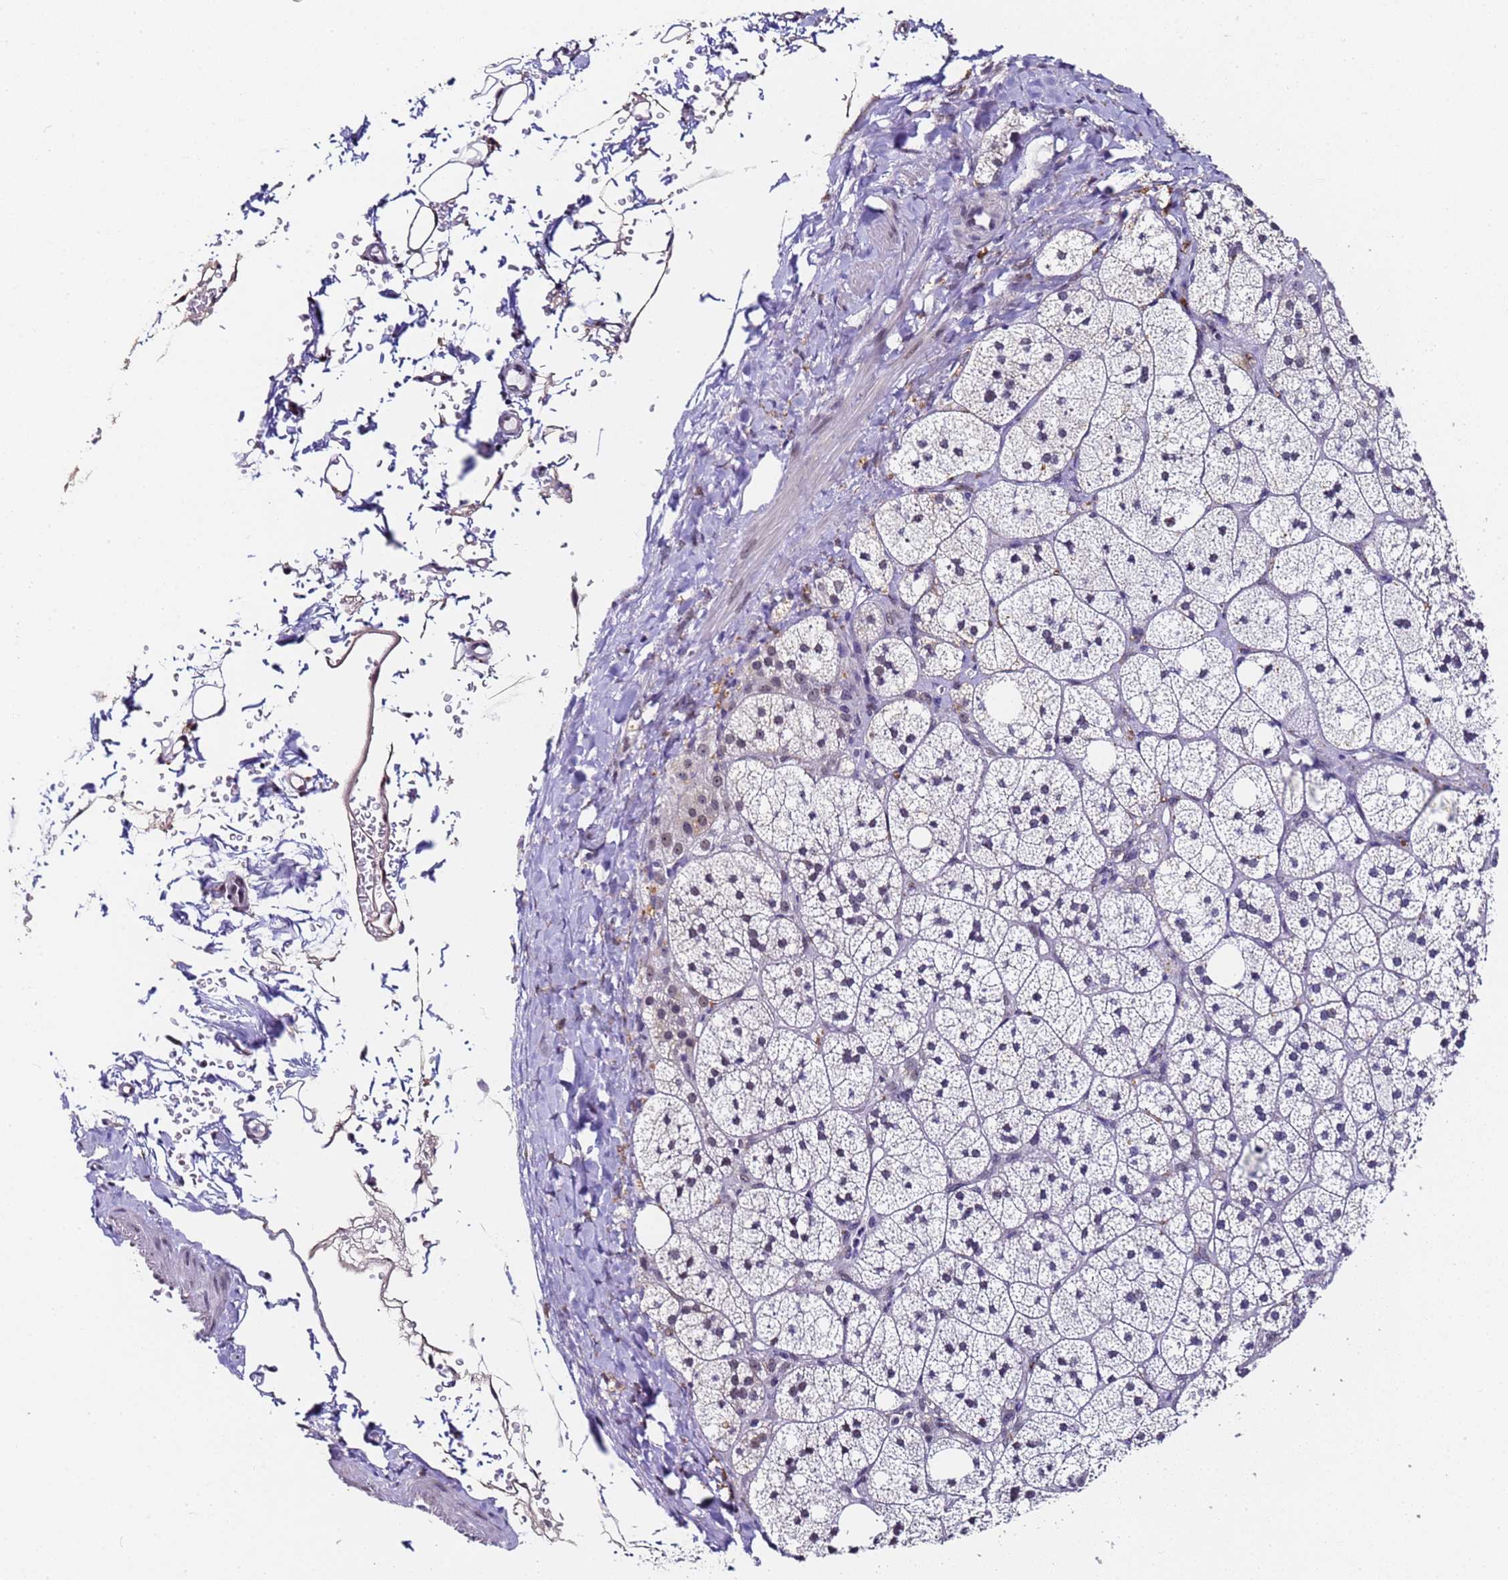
{"staining": {"intensity": "moderate", "quantity": "<25%", "location": "cytoplasmic/membranous,nuclear"}, "tissue": "adrenal gland", "cell_type": "Glandular cells", "image_type": "normal", "snomed": [{"axis": "morphology", "description": "Normal tissue, NOS"}, {"axis": "topography", "description": "Adrenal gland"}], "caption": "Protein expression by immunohistochemistry demonstrates moderate cytoplasmic/membranous,nuclear positivity in approximately <25% of glandular cells in normal adrenal gland. The staining is performed using DAB brown chromogen to label protein expression. The nuclei are counter-stained blue using hematoxylin.", "gene": "FNBP4", "patient": {"sex": "male", "age": 61}}